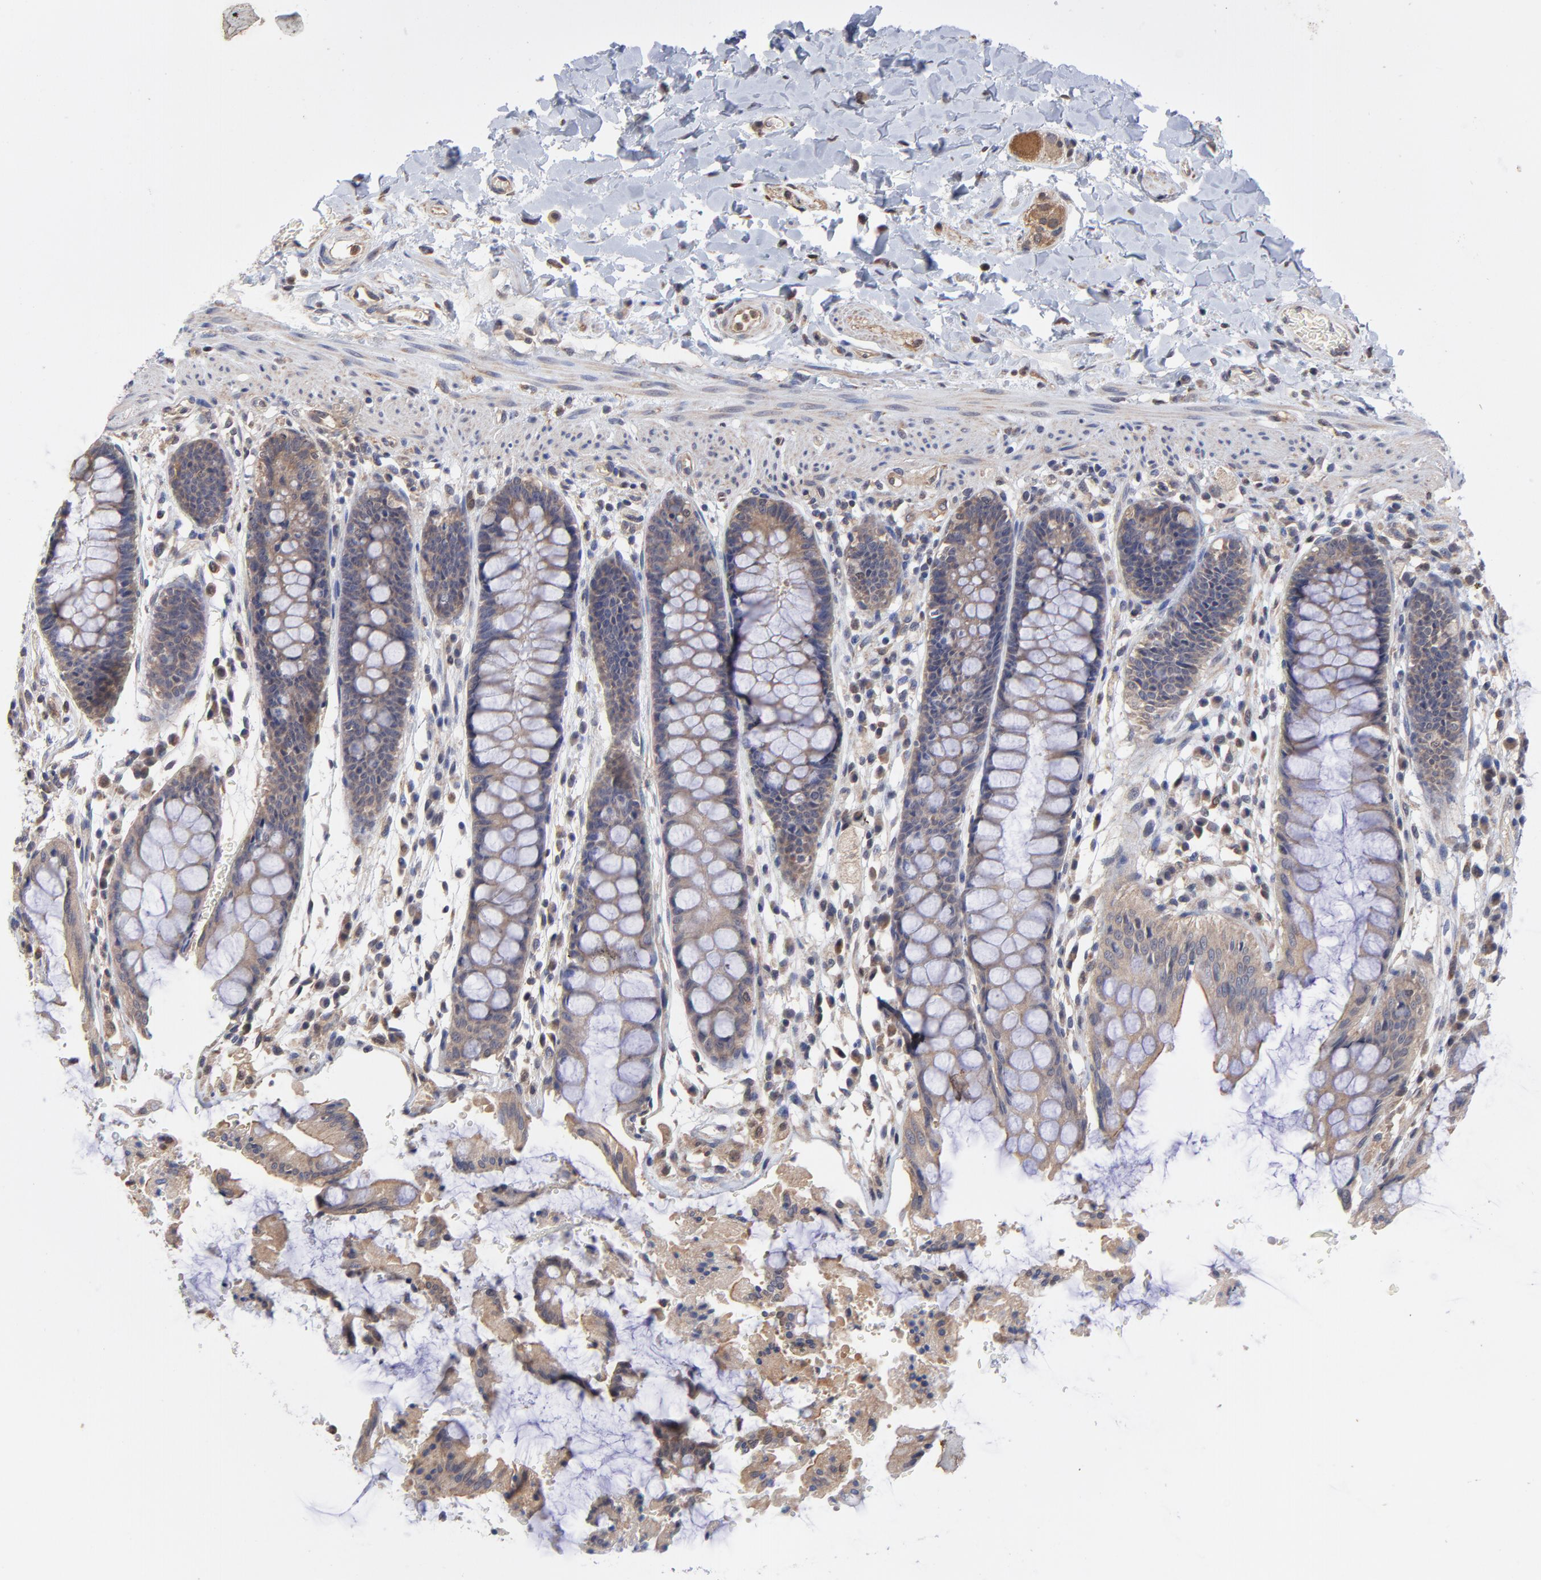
{"staining": {"intensity": "weak", "quantity": ">75%", "location": "cytoplasmic/membranous"}, "tissue": "rectum", "cell_type": "Glandular cells", "image_type": "normal", "snomed": [{"axis": "morphology", "description": "Normal tissue, NOS"}, {"axis": "topography", "description": "Rectum"}], "caption": "Human rectum stained for a protein (brown) shows weak cytoplasmic/membranous positive expression in approximately >75% of glandular cells.", "gene": "PCMT1", "patient": {"sex": "female", "age": 46}}